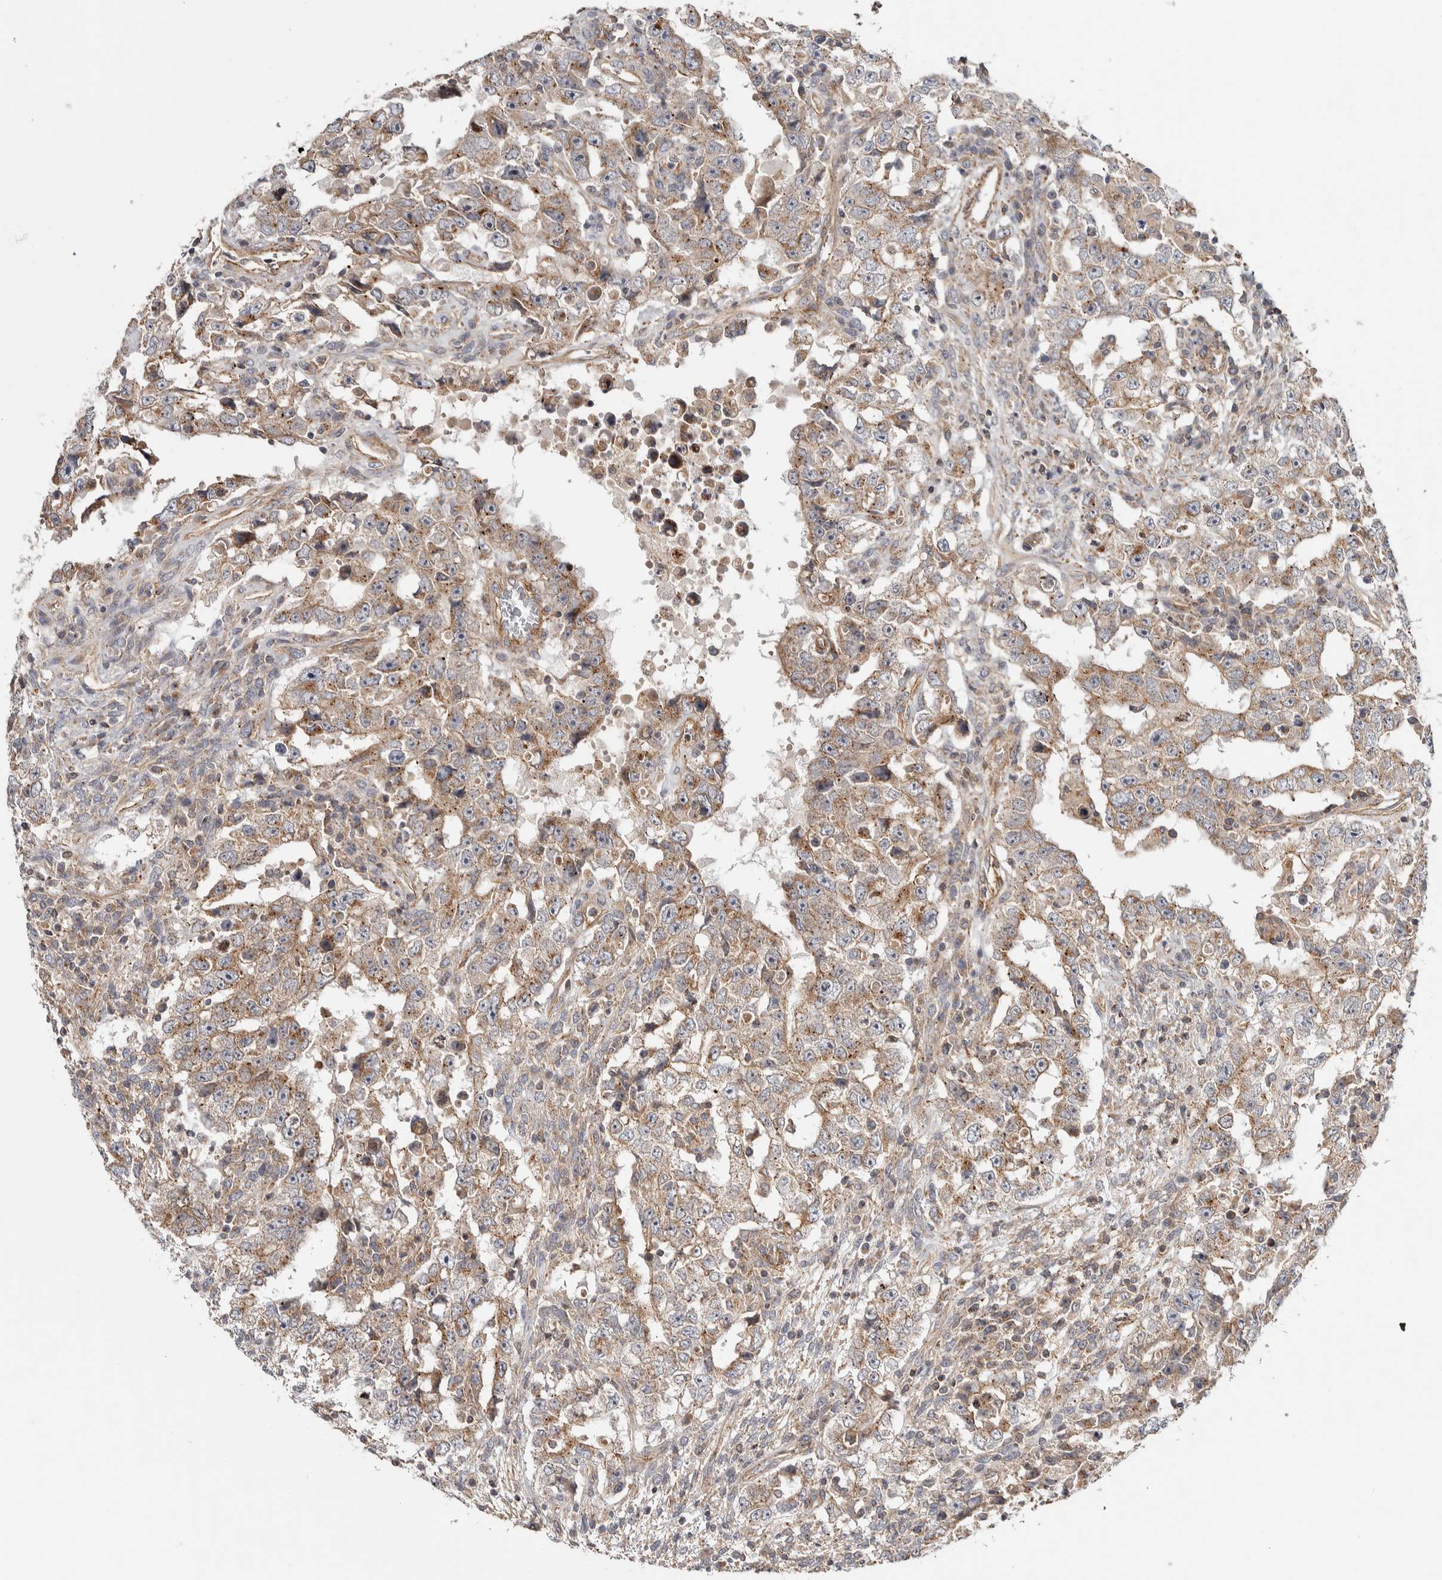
{"staining": {"intensity": "moderate", "quantity": "25%-75%", "location": "cytoplasmic/membranous"}, "tissue": "testis cancer", "cell_type": "Tumor cells", "image_type": "cancer", "snomed": [{"axis": "morphology", "description": "Carcinoma, Embryonal, NOS"}, {"axis": "topography", "description": "Testis"}], "caption": "The image displays a brown stain indicating the presence of a protein in the cytoplasmic/membranous of tumor cells in testis cancer (embryonal carcinoma).", "gene": "CHMP4C", "patient": {"sex": "male", "age": 26}}